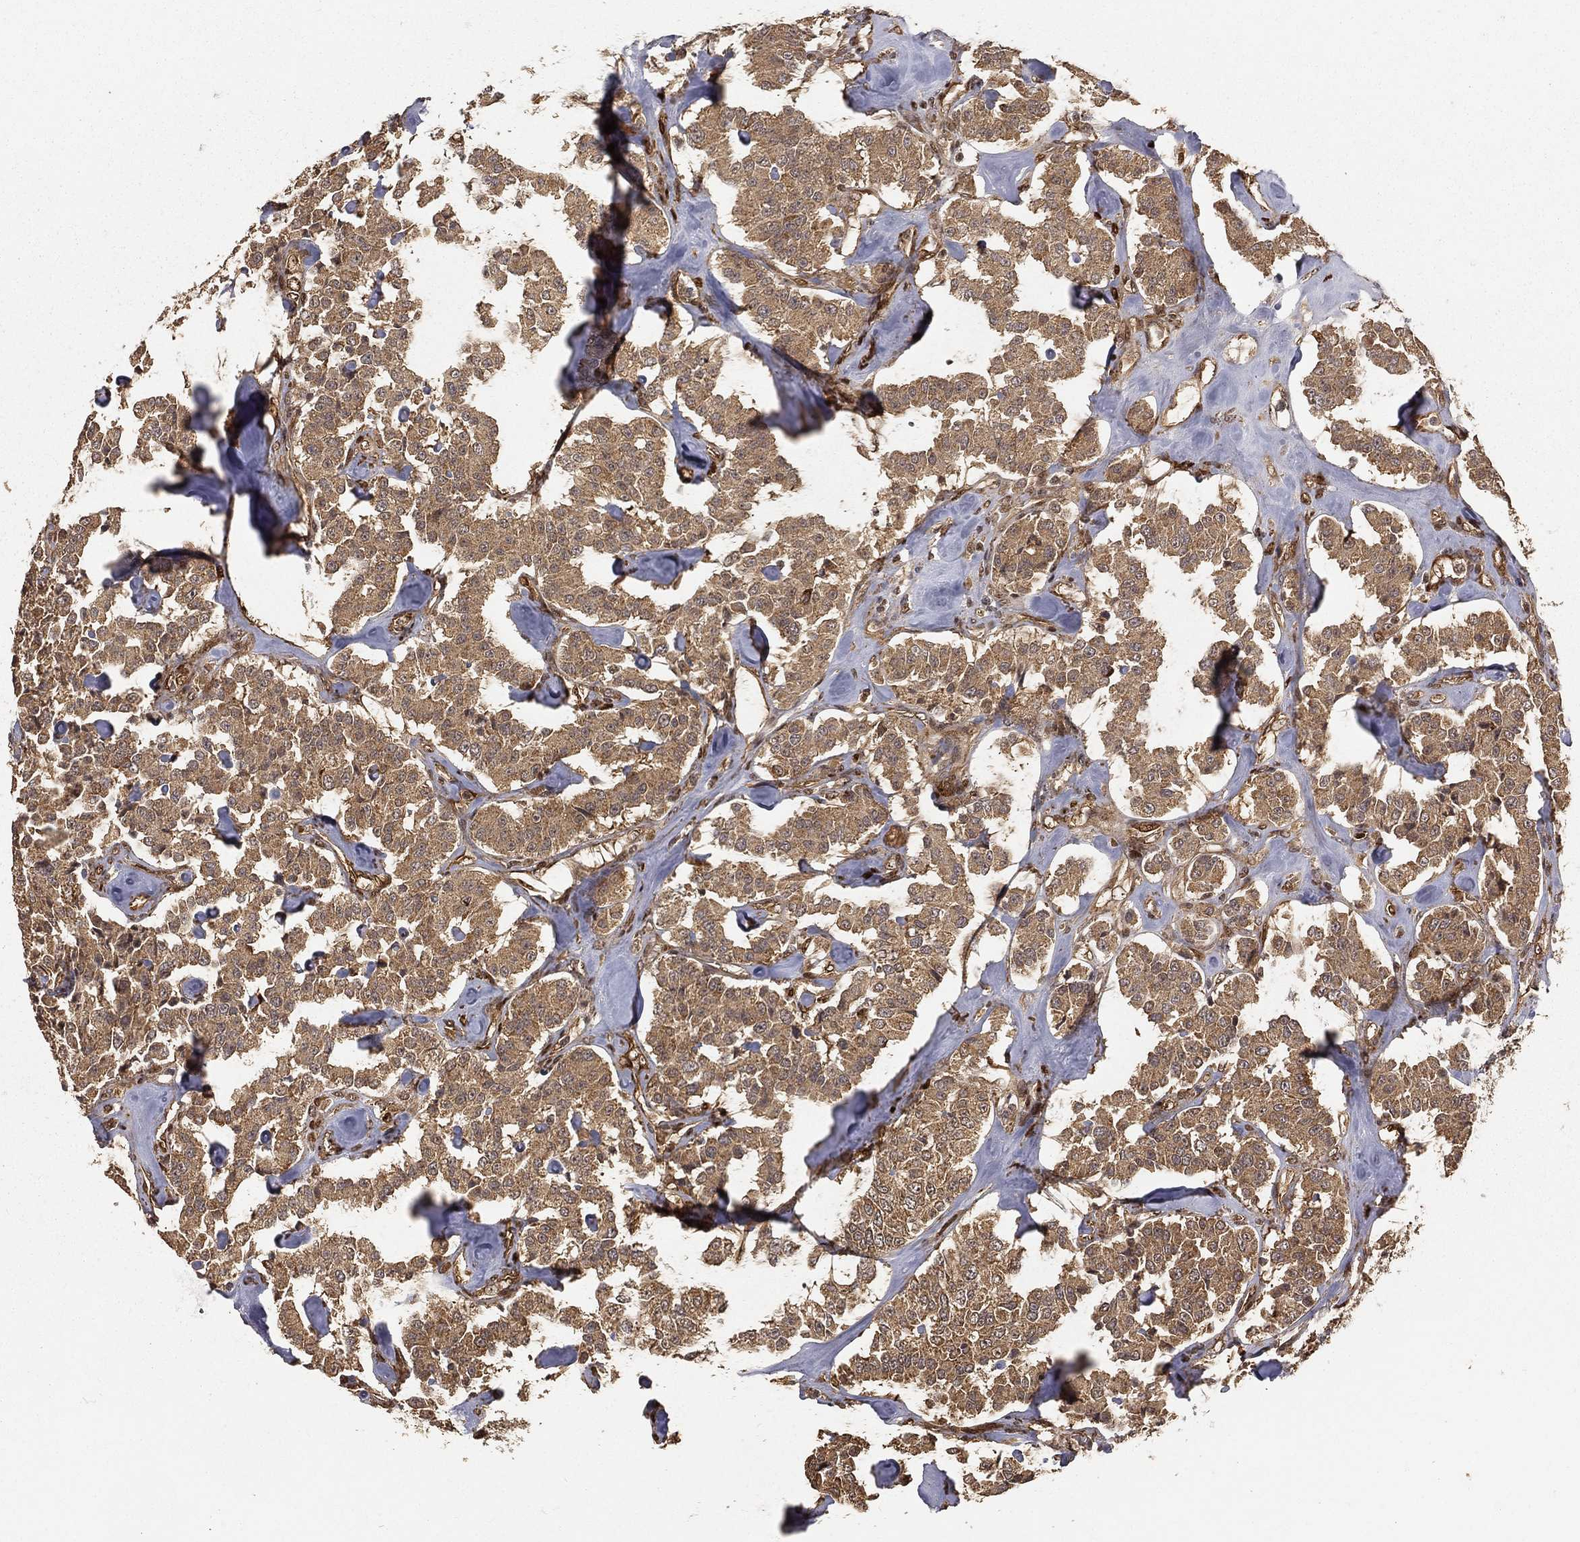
{"staining": {"intensity": "weak", "quantity": ">75%", "location": "cytoplasmic/membranous"}, "tissue": "carcinoid", "cell_type": "Tumor cells", "image_type": "cancer", "snomed": [{"axis": "morphology", "description": "Carcinoid, malignant, NOS"}, {"axis": "topography", "description": "Pancreas"}], "caption": "Carcinoid was stained to show a protein in brown. There is low levels of weak cytoplasmic/membranous staining in approximately >75% of tumor cells. (IHC, brightfield microscopy, high magnification).", "gene": "MAPK1", "patient": {"sex": "male", "age": 41}}